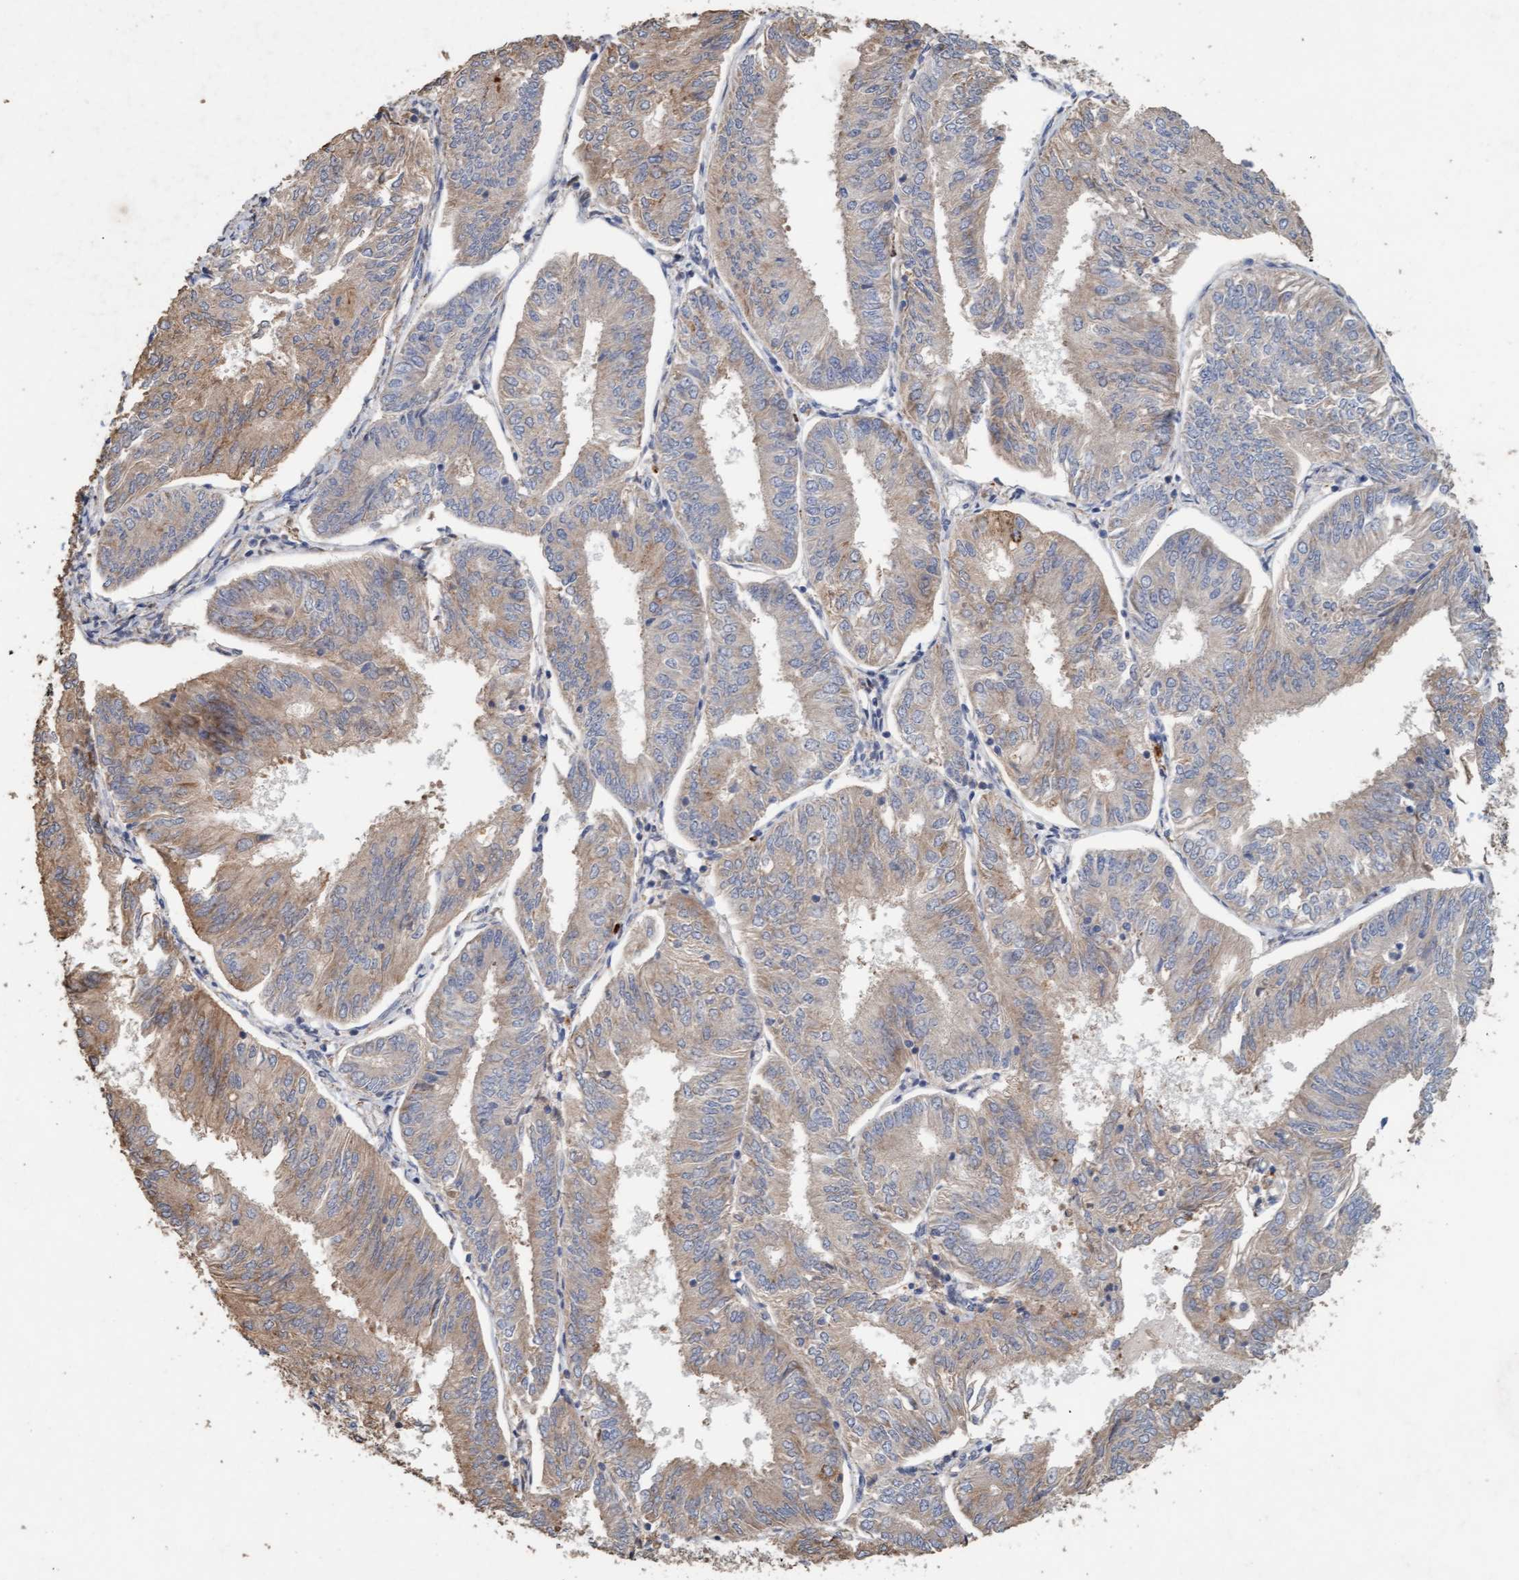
{"staining": {"intensity": "weak", "quantity": "25%-75%", "location": "cytoplasmic/membranous"}, "tissue": "endometrial cancer", "cell_type": "Tumor cells", "image_type": "cancer", "snomed": [{"axis": "morphology", "description": "Adenocarcinoma, NOS"}, {"axis": "topography", "description": "Endometrium"}], "caption": "Immunohistochemical staining of endometrial adenocarcinoma shows low levels of weak cytoplasmic/membranous positivity in approximately 25%-75% of tumor cells.", "gene": "LONRF1", "patient": {"sex": "female", "age": 58}}